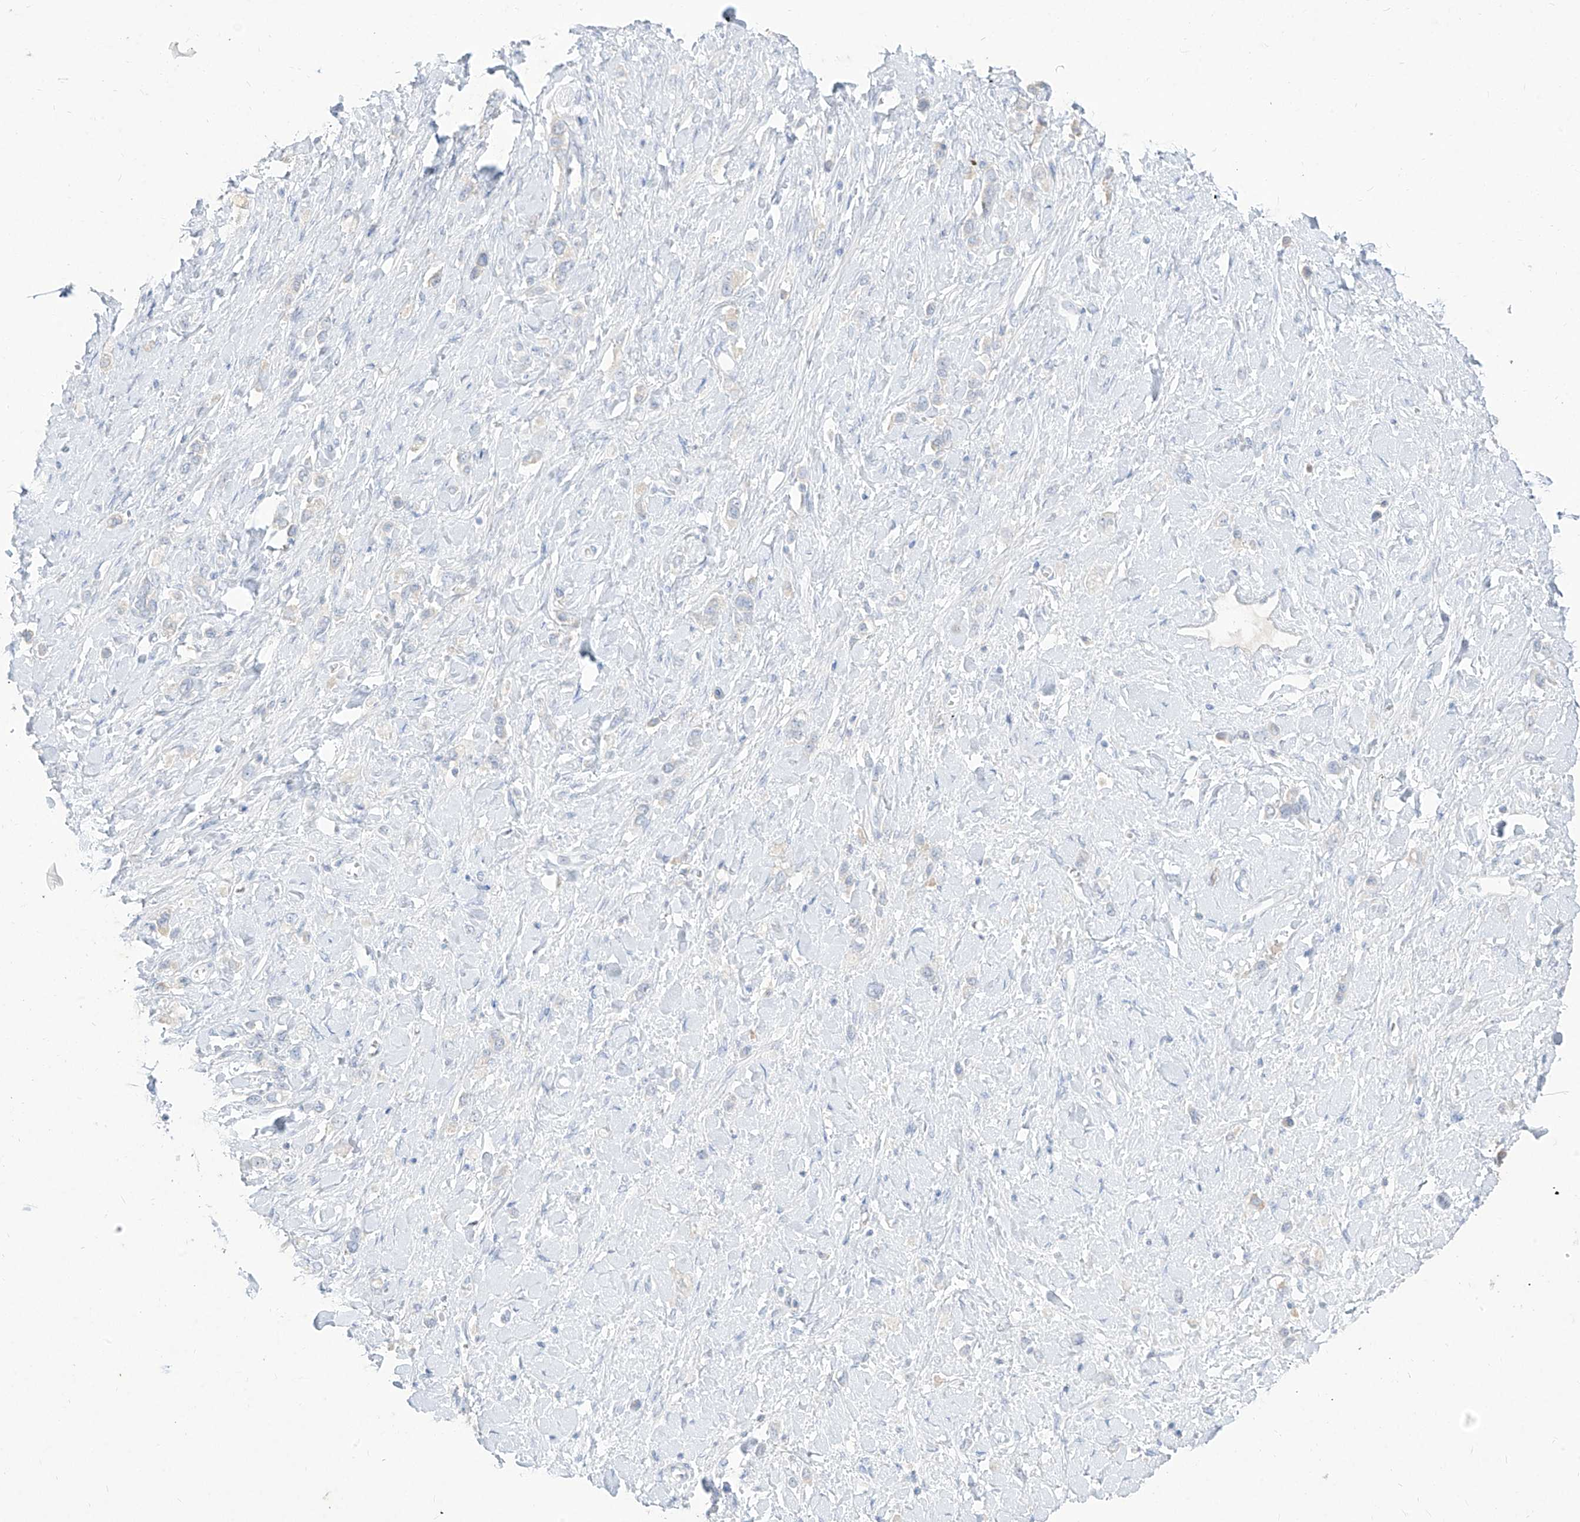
{"staining": {"intensity": "negative", "quantity": "none", "location": "none"}, "tissue": "stomach cancer", "cell_type": "Tumor cells", "image_type": "cancer", "snomed": [{"axis": "morphology", "description": "Normal tissue, NOS"}, {"axis": "morphology", "description": "Adenocarcinoma, NOS"}, {"axis": "topography", "description": "Stomach, upper"}, {"axis": "topography", "description": "Stomach"}], "caption": "Tumor cells show no significant expression in stomach cancer (adenocarcinoma). Brightfield microscopy of immunohistochemistry (IHC) stained with DAB (3,3'-diaminobenzidine) (brown) and hematoxylin (blue), captured at high magnification.", "gene": "TGM4", "patient": {"sex": "female", "age": 65}}